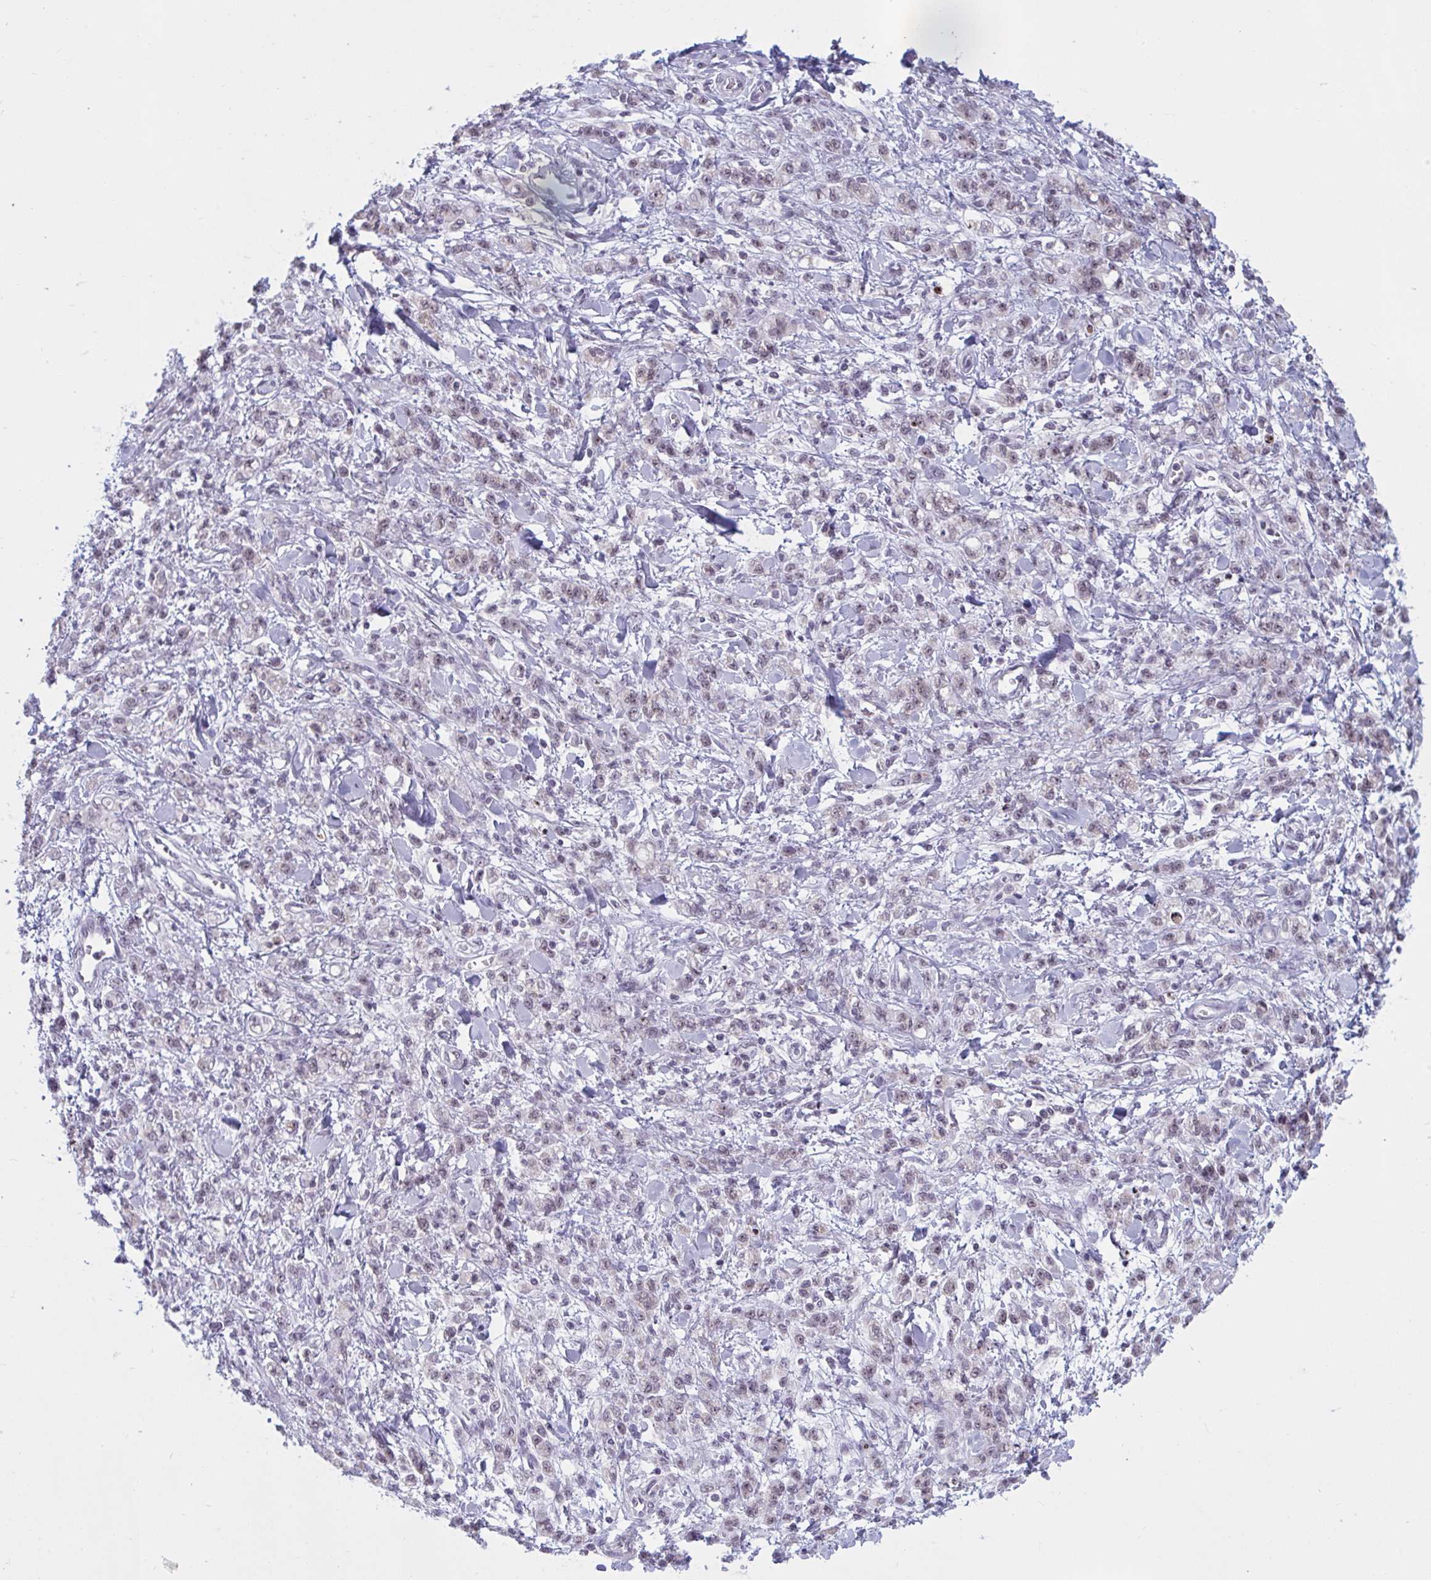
{"staining": {"intensity": "weak", "quantity": ">75%", "location": "nuclear"}, "tissue": "stomach cancer", "cell_type": "Tumor cells", "image_type": "cancer", "snomed": [{"axis": "morphology", "description": "Adenocarcinoma, NOS"}, {"axis": "topography", "description": "Stomach"}], "caption": "Immunohistochemistry image of stomach adenocarcinoma stained for a protein (brown), which displays low levels of weak nuclear expression in approximately >75% of tumor cells.", "gene": "TGM6", "patient": {"sex": "male", "age": 77}}